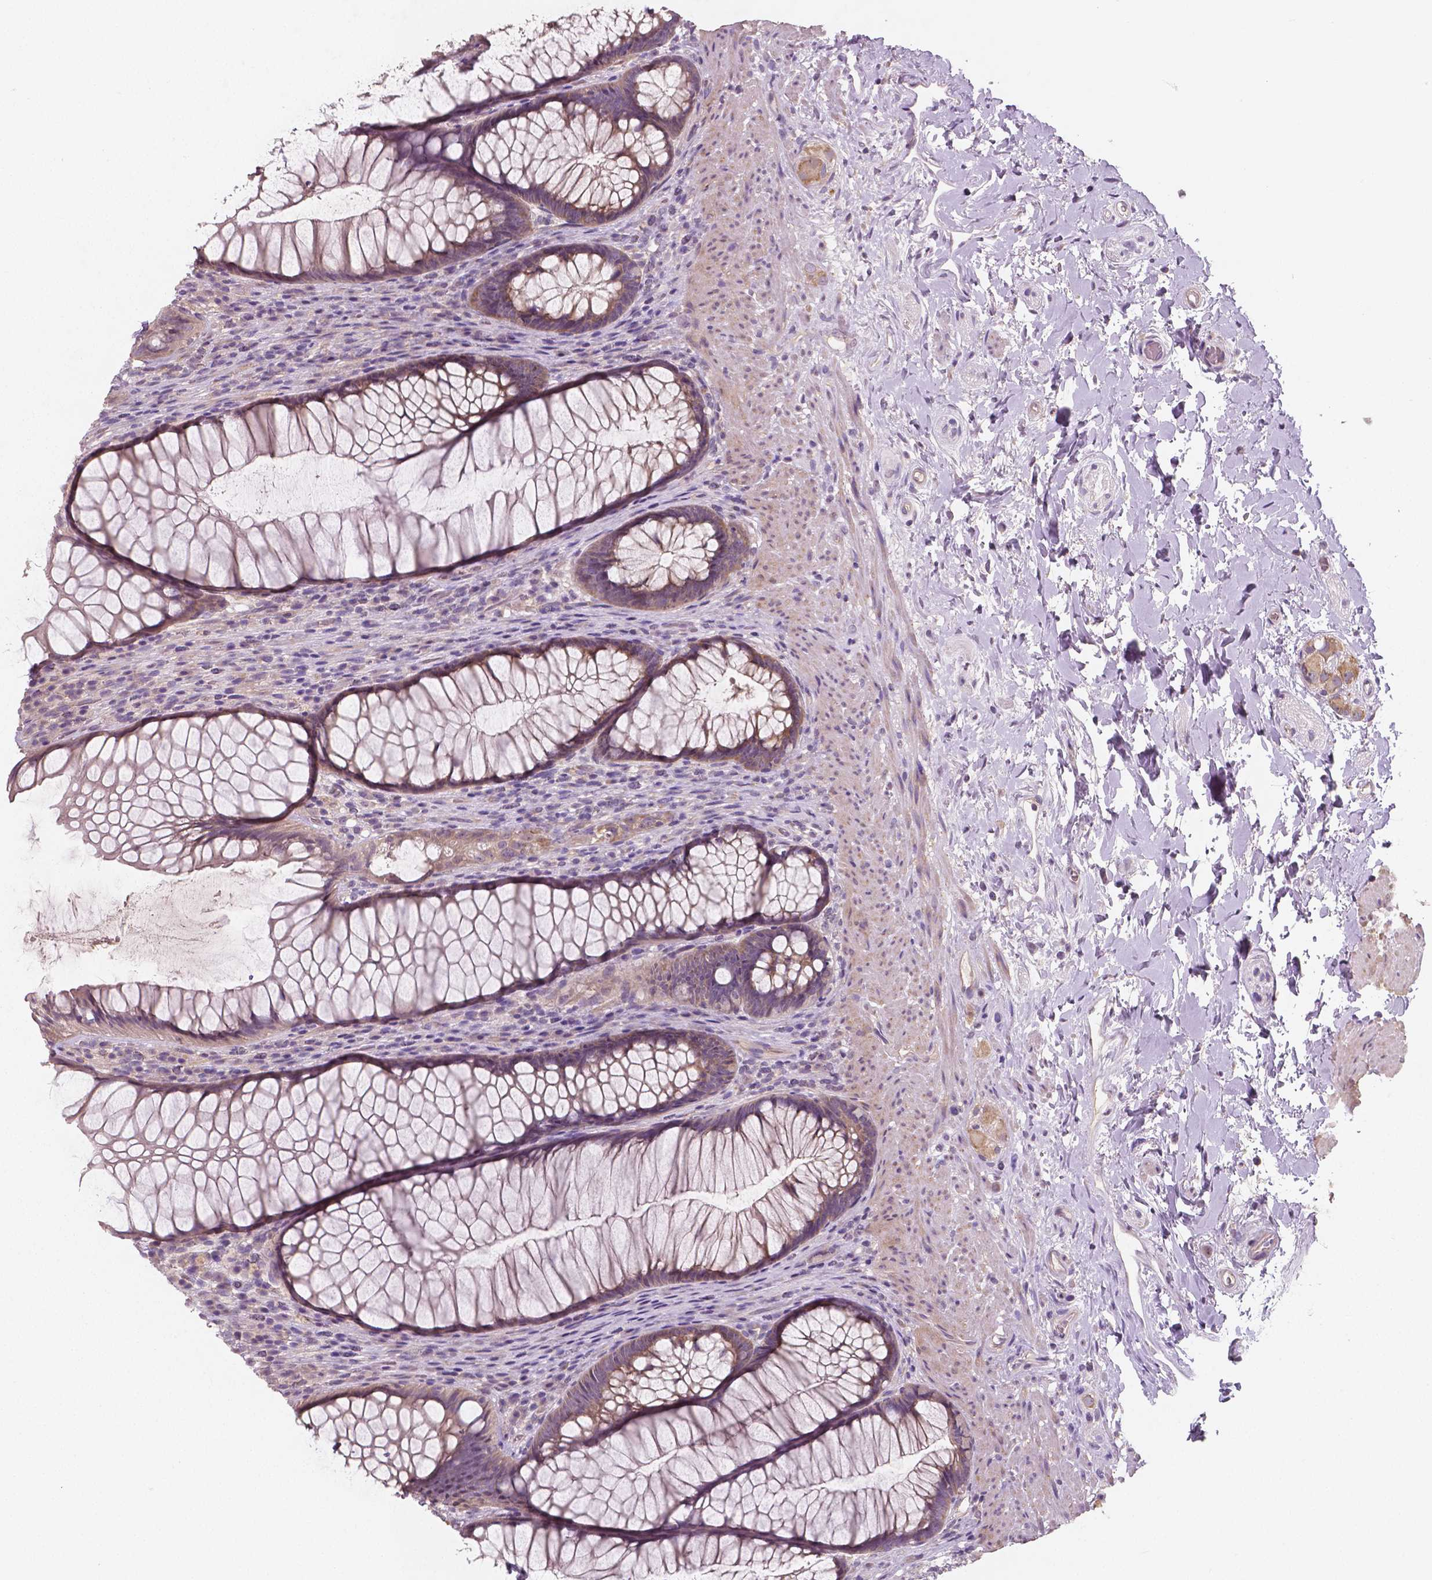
{"staining": {"intensity": "weak", "quantity": "<25%", "location": "cytoplasmic/membranous"}, "tissue": "rectum", "cell_type": "Glandular cells", "image_type": "normal", "snomed": [{"axis": "morphology", "description": "Normal tissue, NOS"}, {"axis": "topography", "description": "Smooth muscle"}, {"axis": "topography", "description": "Rectum"}], "caption": "Immunohistochemical staining of normal human rectum shows no significant staining in glandular cells. (DAB immunohistochemistry, high magnification).", "gene": "LSM14B", "patient": {"sex": "male", "age": 53}}